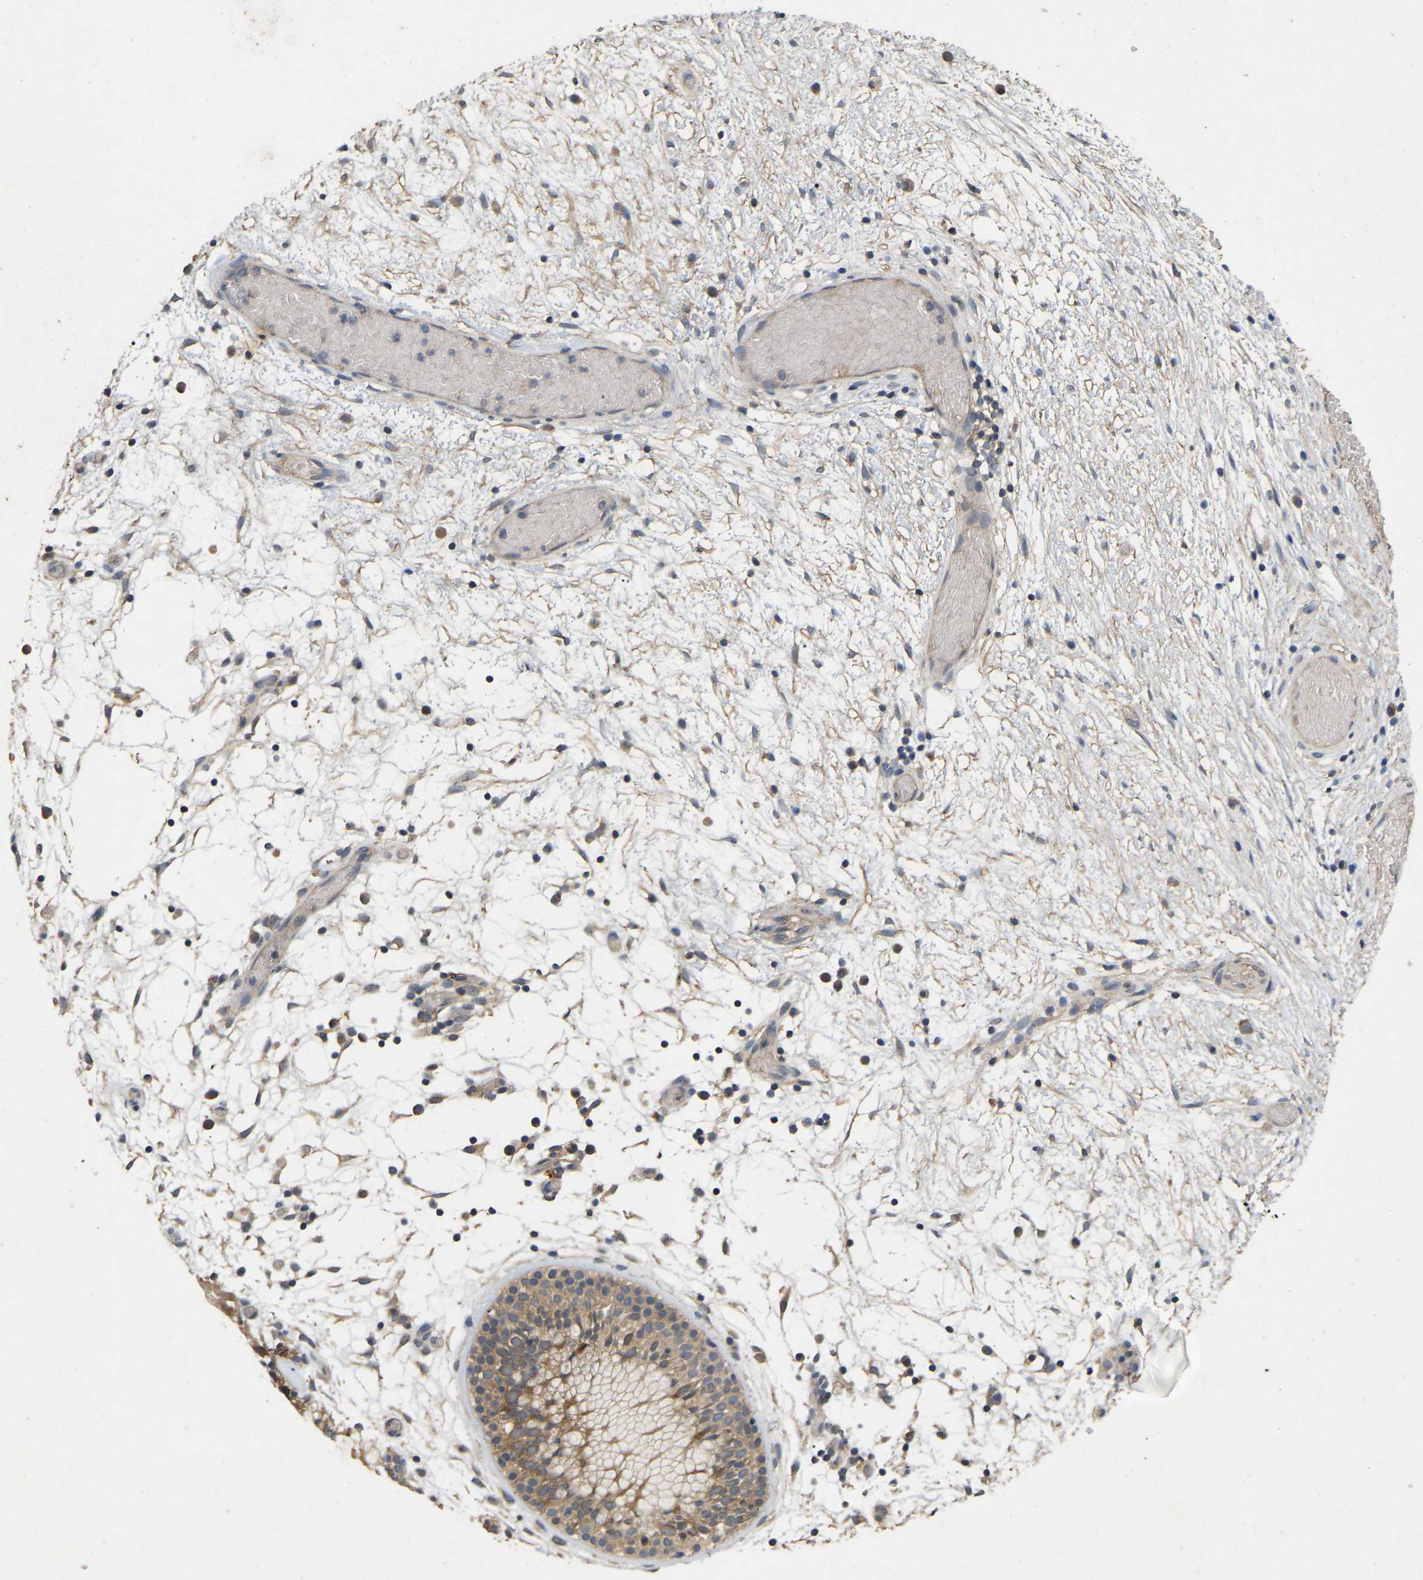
{"staining": {"intensity": "moderate", "quantity": ">75%", "location": "cytoplasmic/membranous"}, "tissue": "nasopharynx", "cell_type": "Respiratory epithelial cells", "image_type": "normal", "snomed": [{"axis": "morphology", "description": "Normal tissue, NOS"}, {"axis": "morphology", "description": "Inflammation, NOS"}, {"axis": "topography", "description": "Nasopharynx"}], "caption": "Nasopharynx stained with immunohistochemistry (IHC) shows moderate cytoplasmic/membranous staining in about >75% of respiratory epithelial cells. Ihc stains the protein in brown and the nuclei are stained blue.", "gene": "LPAR2", "patient": {"sex": "male", "age": 48}}